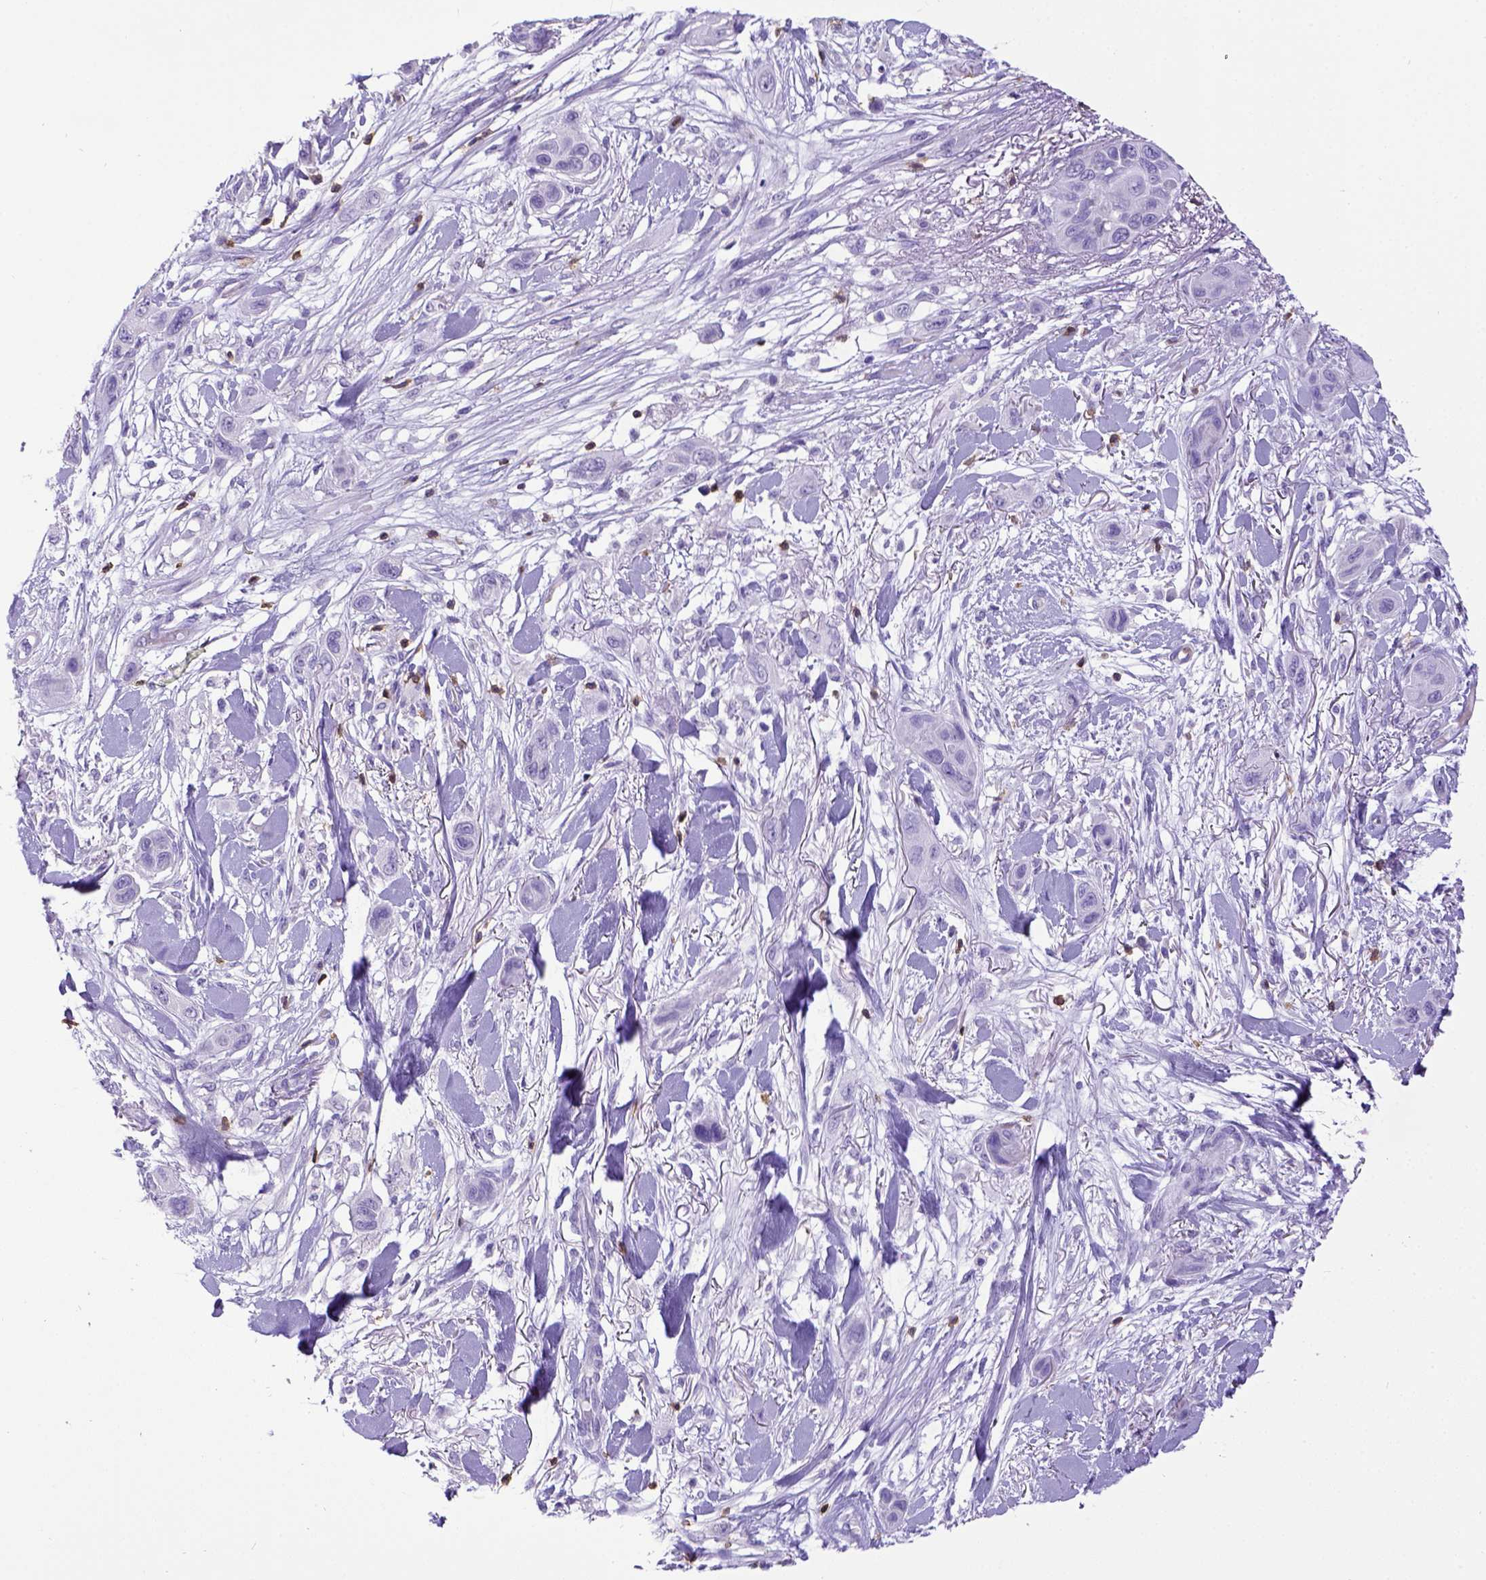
{"staining": {"intensity": "negative", "quantity": "none", "location": "none"}, "tissue": "skin cancer", "cell_type": "Tumor cells", "image_type": "cancer", "snomed": [{"axis": "morphology", "description": "Squamous cell carcinoma, NOS"}, {"axis": "topography", "description": "Skin"}], "caption": "A histopathology image of human skin cancer is negative for staining in tumor cells.", "gene": "CD3E", "patient": {"sex": "male", "age": 79}}